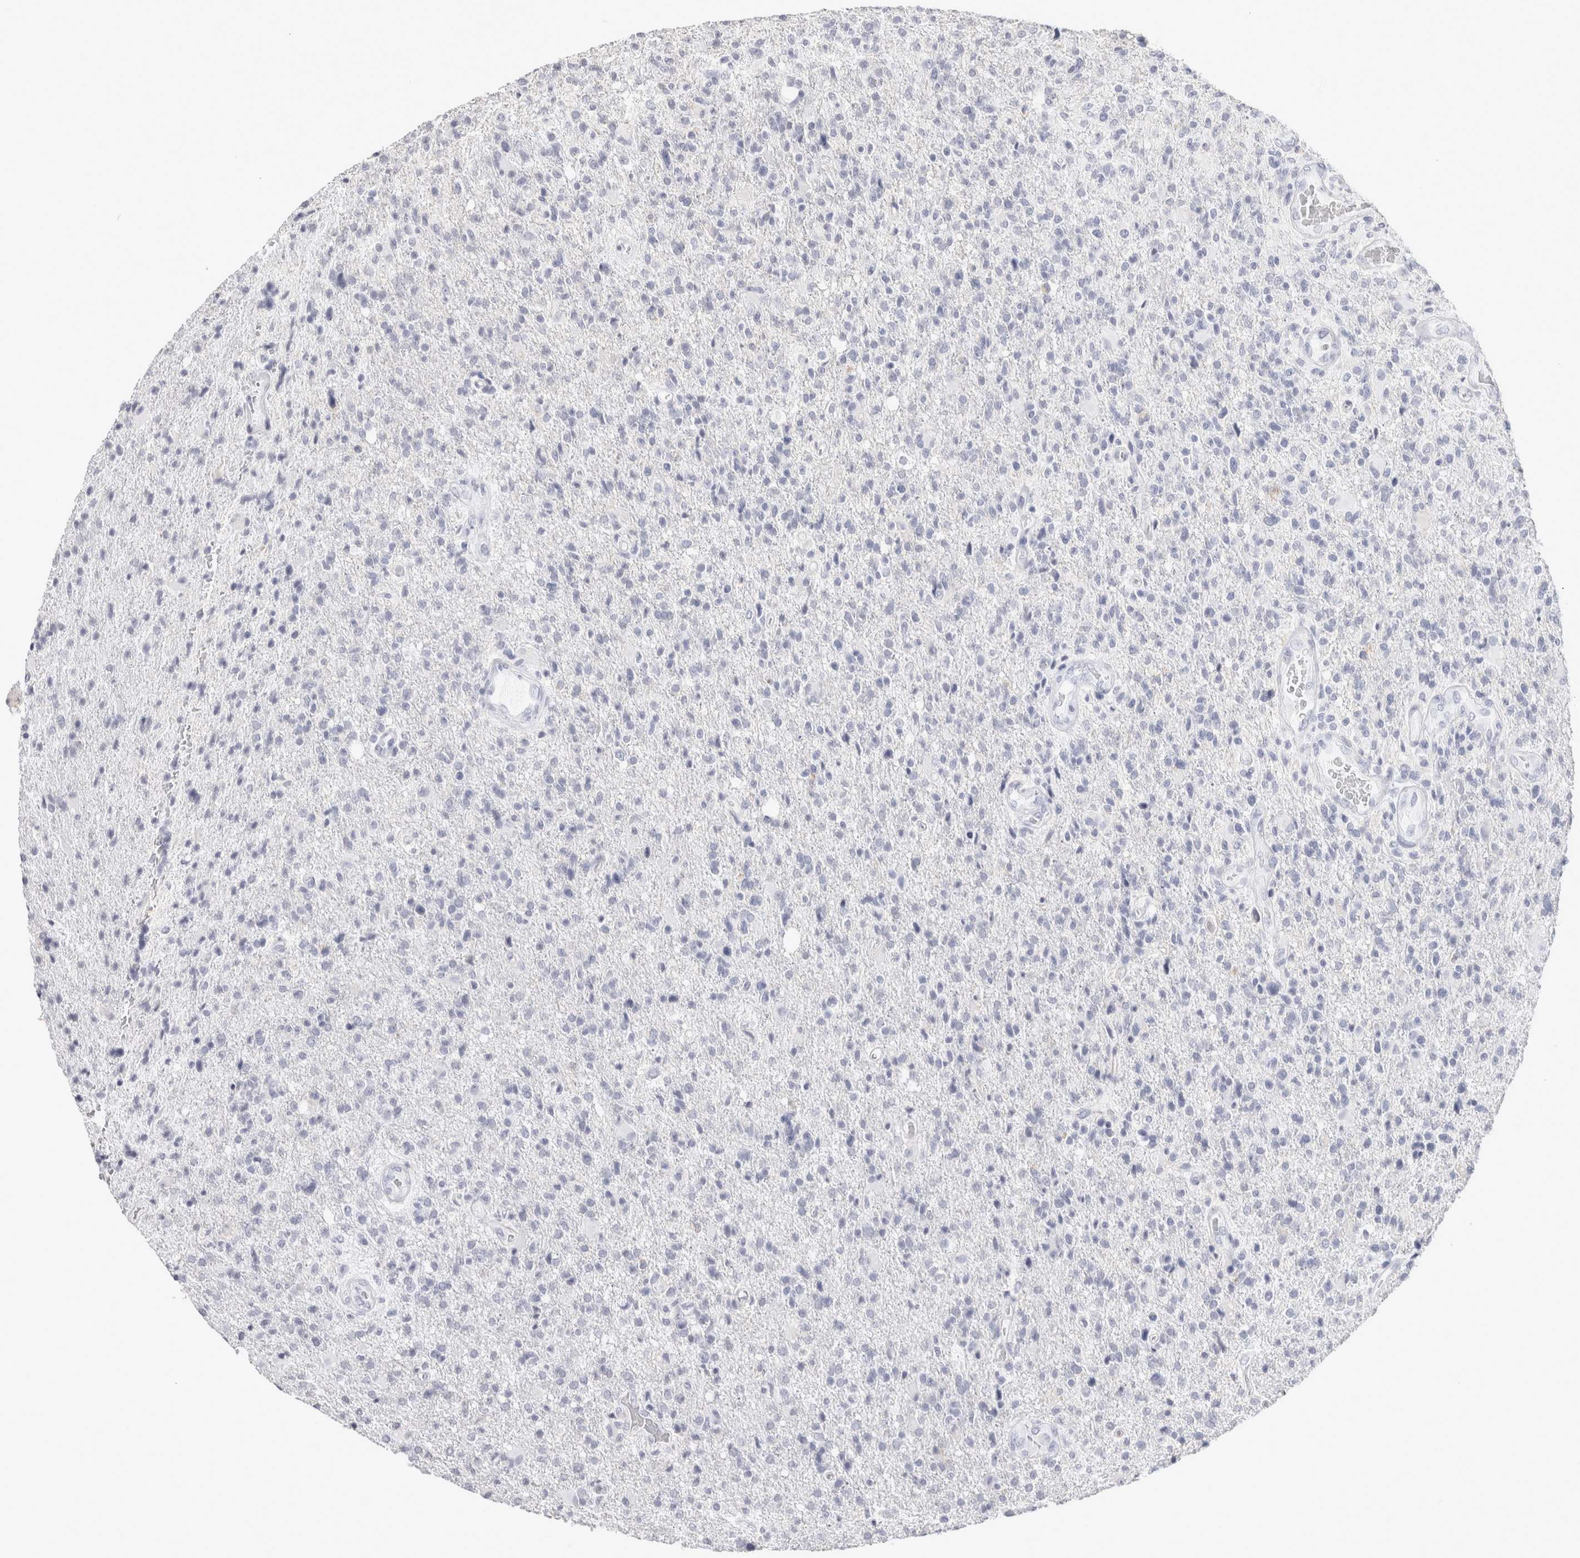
{"staining": {"intensity": "negative", "quantity": "none", "location": "none"}, "tissue": "glioma", "cell_type": "Tumor cells", "image_type": "cancer", "snomed": [{"axis": "morphology", "description": "Glioma, malignant, High grade"}, {"axis": "topography", "description": "Brain"}], "caption": "Tumor cells show no significant protein staining in malignant glioma (high-grade). (DAB (3,3'-diaminobenzidine) immunohistochemistry (IHC) with hematoxylin counter stain).", "gene": "GARIN1A", "patient": {"sex": "male", "age": 72}}